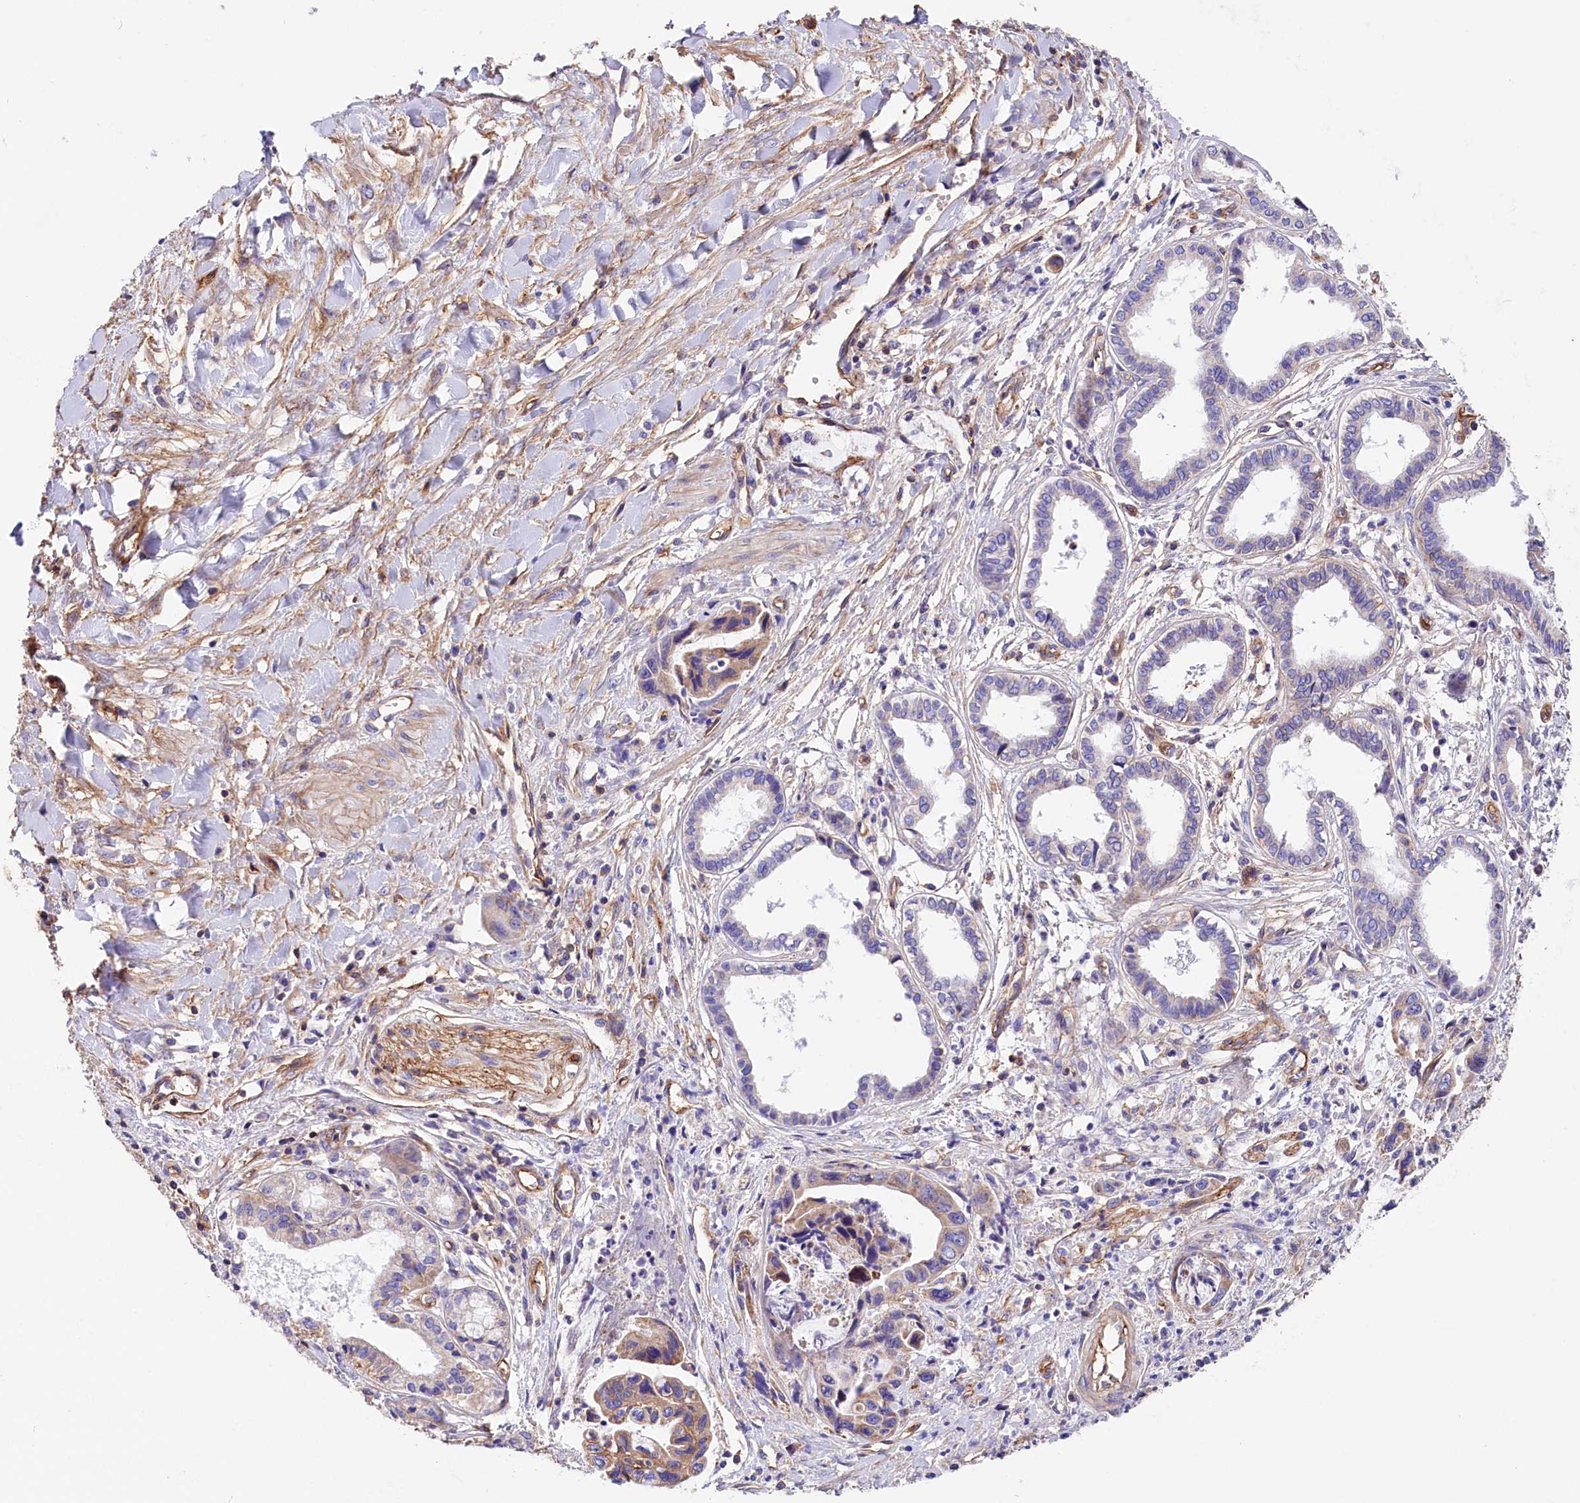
{"staining": {"intensity": "moderate", "quantity": "<25%", "location": "cytoplasmic/membranous"}, "tissue": "pancreatic cancer", "cell_type": "Tumor cells", "image_type": "cancer", "snomed": [{"axis": "morphology", "description": "Adenocarcinoma, NOS"}, {"axis": "topography", "description": "Pancreas"}], "caption": "This image reveals pancreatic cancer (adenocarcinoma) stained with immunohistochemistry to label a protein in brown. The cytoplasmic/membranous of tumor cells show moderate positivity for the protein. Nuclei are counter-stained blue.", "gene": "ATP2B4", "patient": {"sex": "female", "age": 50}}